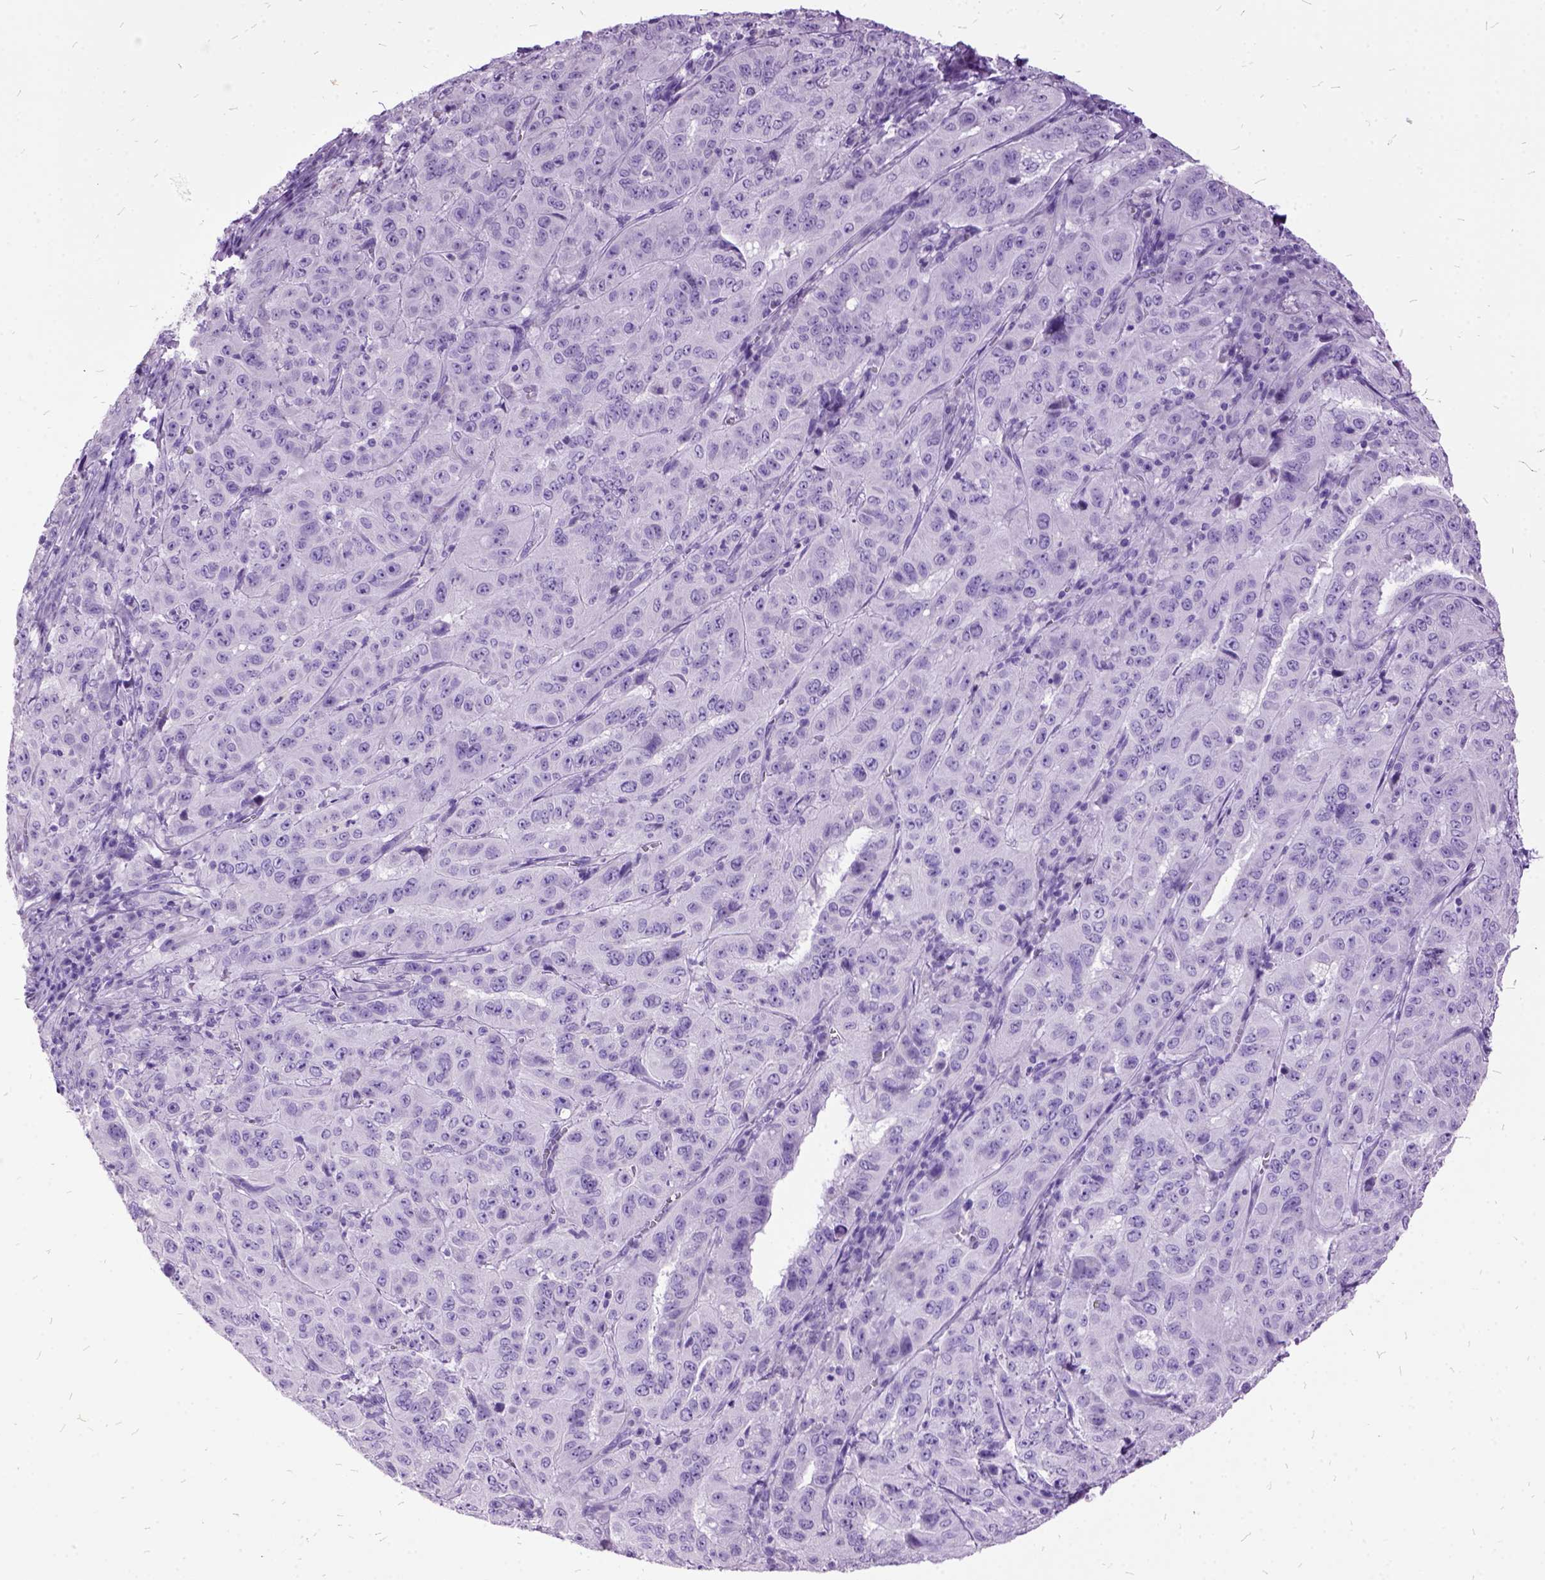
{"staining": {"intensity": "negative", "quantity": "none", "location": "none"}, "tissue": "pancreatic cancer", "cell_type": "Tumor cells", "image_type": "cancer", "snomed": [{"axis": "morphology", "description": "Adenocarcinoma, NOS"}, {"axis": "topography", "description": "Pancreas"}], "caption": "This micrograph is of pancreatic adenocarcinoma stained with IHC to label a protein in brown with the nuclei are counter-stained blue. There is no staining in tumor cells.", "gene": "MME", "patient": {"sex": "male", "age": 63}}